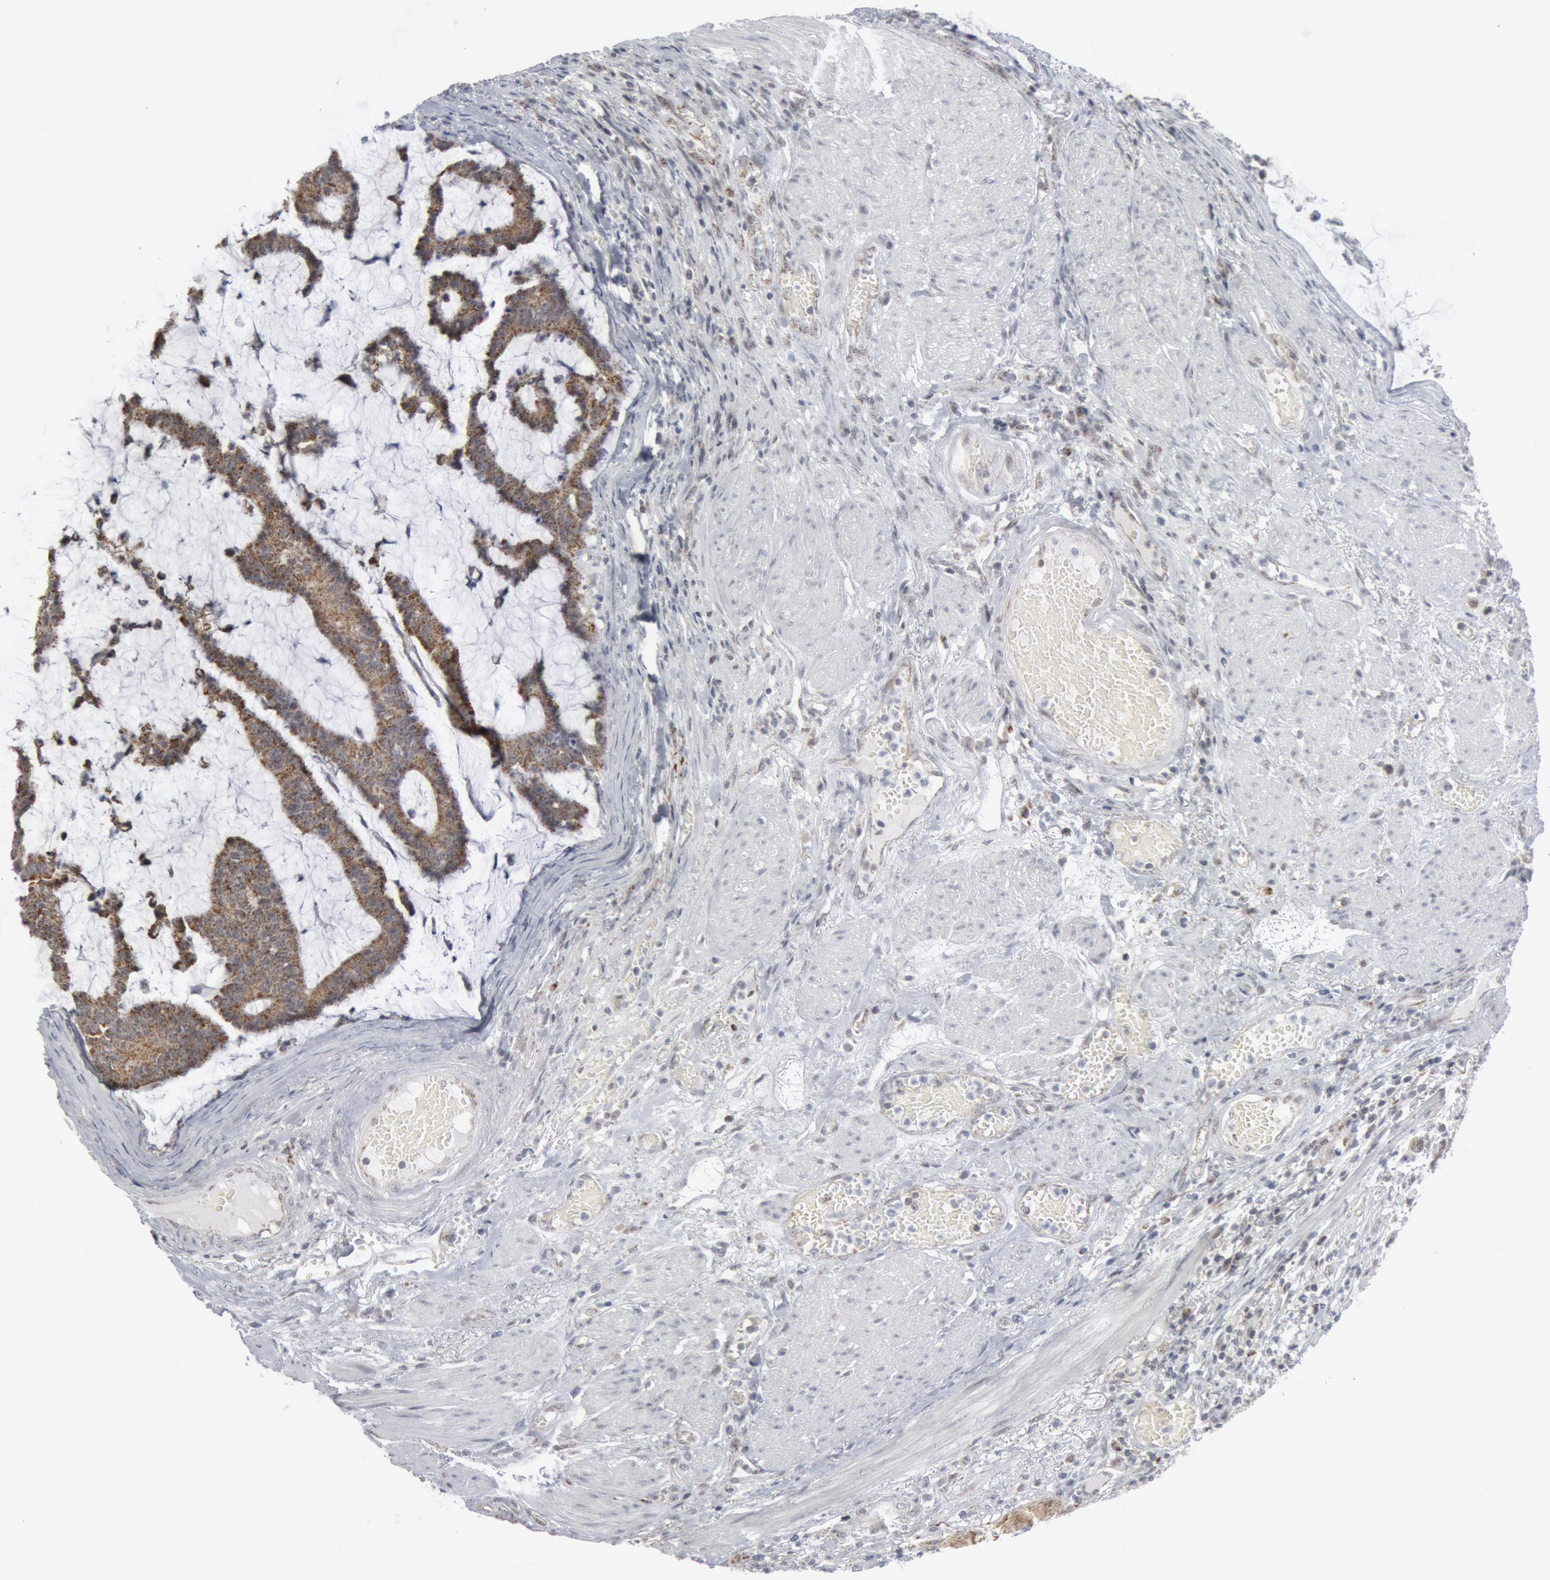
{"staining": {"intensity": "moderate", "quantity": ">75%", "location": "cytoplasmic/membranous"}, "tissue": "colorectal cancer", "cell_type": "Tumor cells", "image_type": "cancer", "snomed": [{"axis": "morphology", "description": "Adenocarcinoma, NOS"}, {"axis": "topography", "description": "Colon"}], "caption": "Immunohistochemistry staining of colorectal cancer (adenocarcinoma), which displays medium levels of moderate cytoplasmic/membranous staining in approximately >75% of tumor cells indicating moderate cytoplasmic/membranous protein expression. The staining was performed using DAB (brown) for protein detection and nuclei were counterstained in hematoxylin (blue).", "gene": "CASP9", "patient": {"sex": "female", "age": 84}}